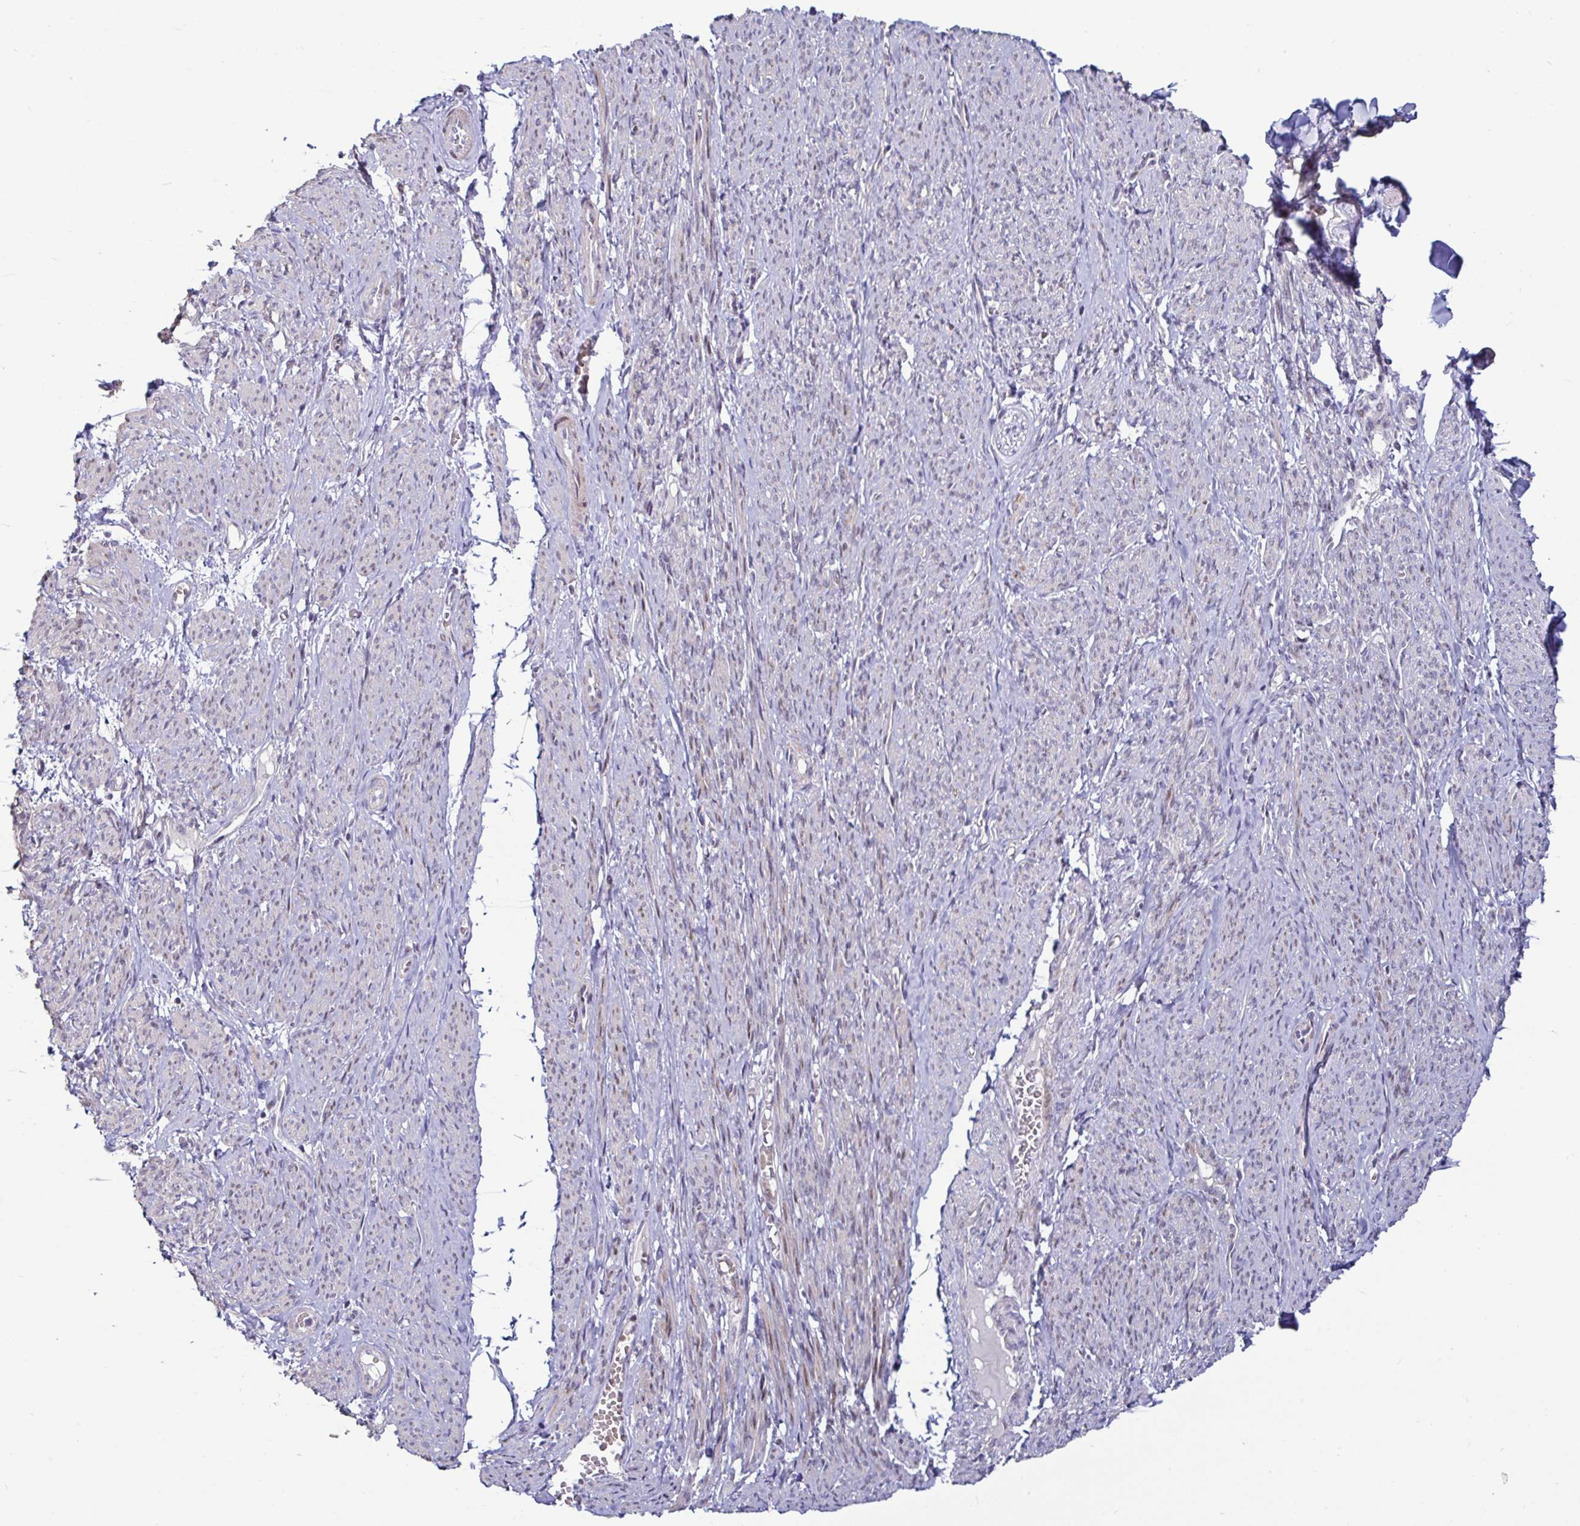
{"staining": {"intensity": "weak", "quantity": "<25%", "location": "cytoplasmic/membranous"}, "tissue": "smooth muscle", "cell_type": "Smooth muscle cells", "image_type": "normal", "snomed": [{"axis": "morphology", "description": "Normal tissue, NOS"}, {"axis": "topography", "description": "Smooth muscle"}], "caption": "High power microscopy photomicrograph of an immunohistochemistry (IHC) histopathology image of benign smooth muscle, revealing no significant staining in smooth muscle cells. (DAB immunohistochemistry with hematoxylin counter stain).", "gene": "DZIP1", "patient": {"sex": "female", "age": 65}}